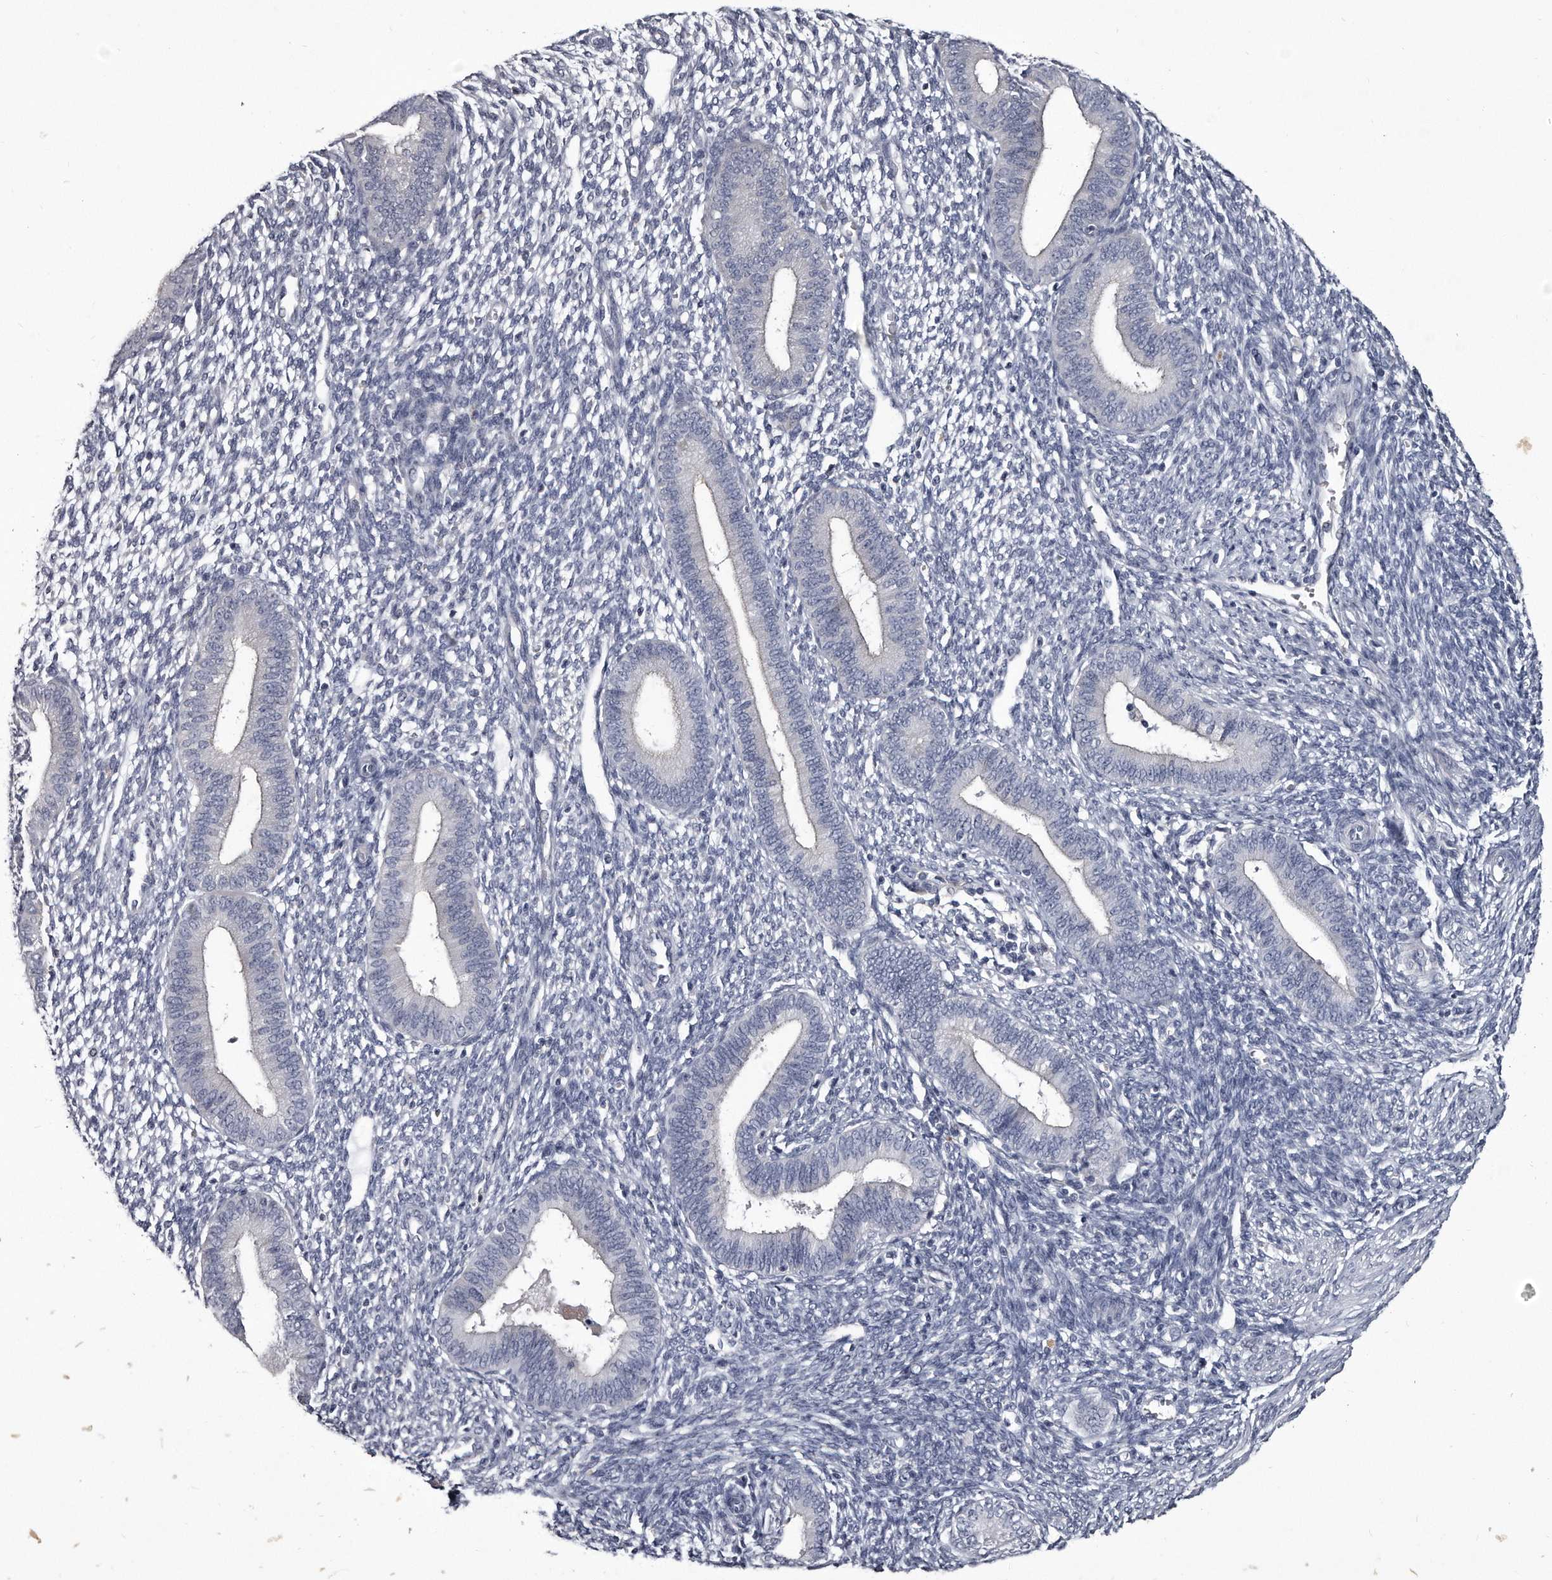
{"staining": {"intensity": "negative", "quantity": "none", "location": "none"}, "tissue": "endometrium", "cell_type": "Cells in endometrial stroma", "image_type": "normal", "snomed": [{"axis": "morphology", "description": "Normal tissue, NOS"}, {"axis": "topography", "description": "Endometrium"}], "caption": "Cells in endometrial stroma show no significant protein staining in unremarkable endometrium.", "gene": "GAPVD1", "patient": {"sex": "female", "age": 46}}